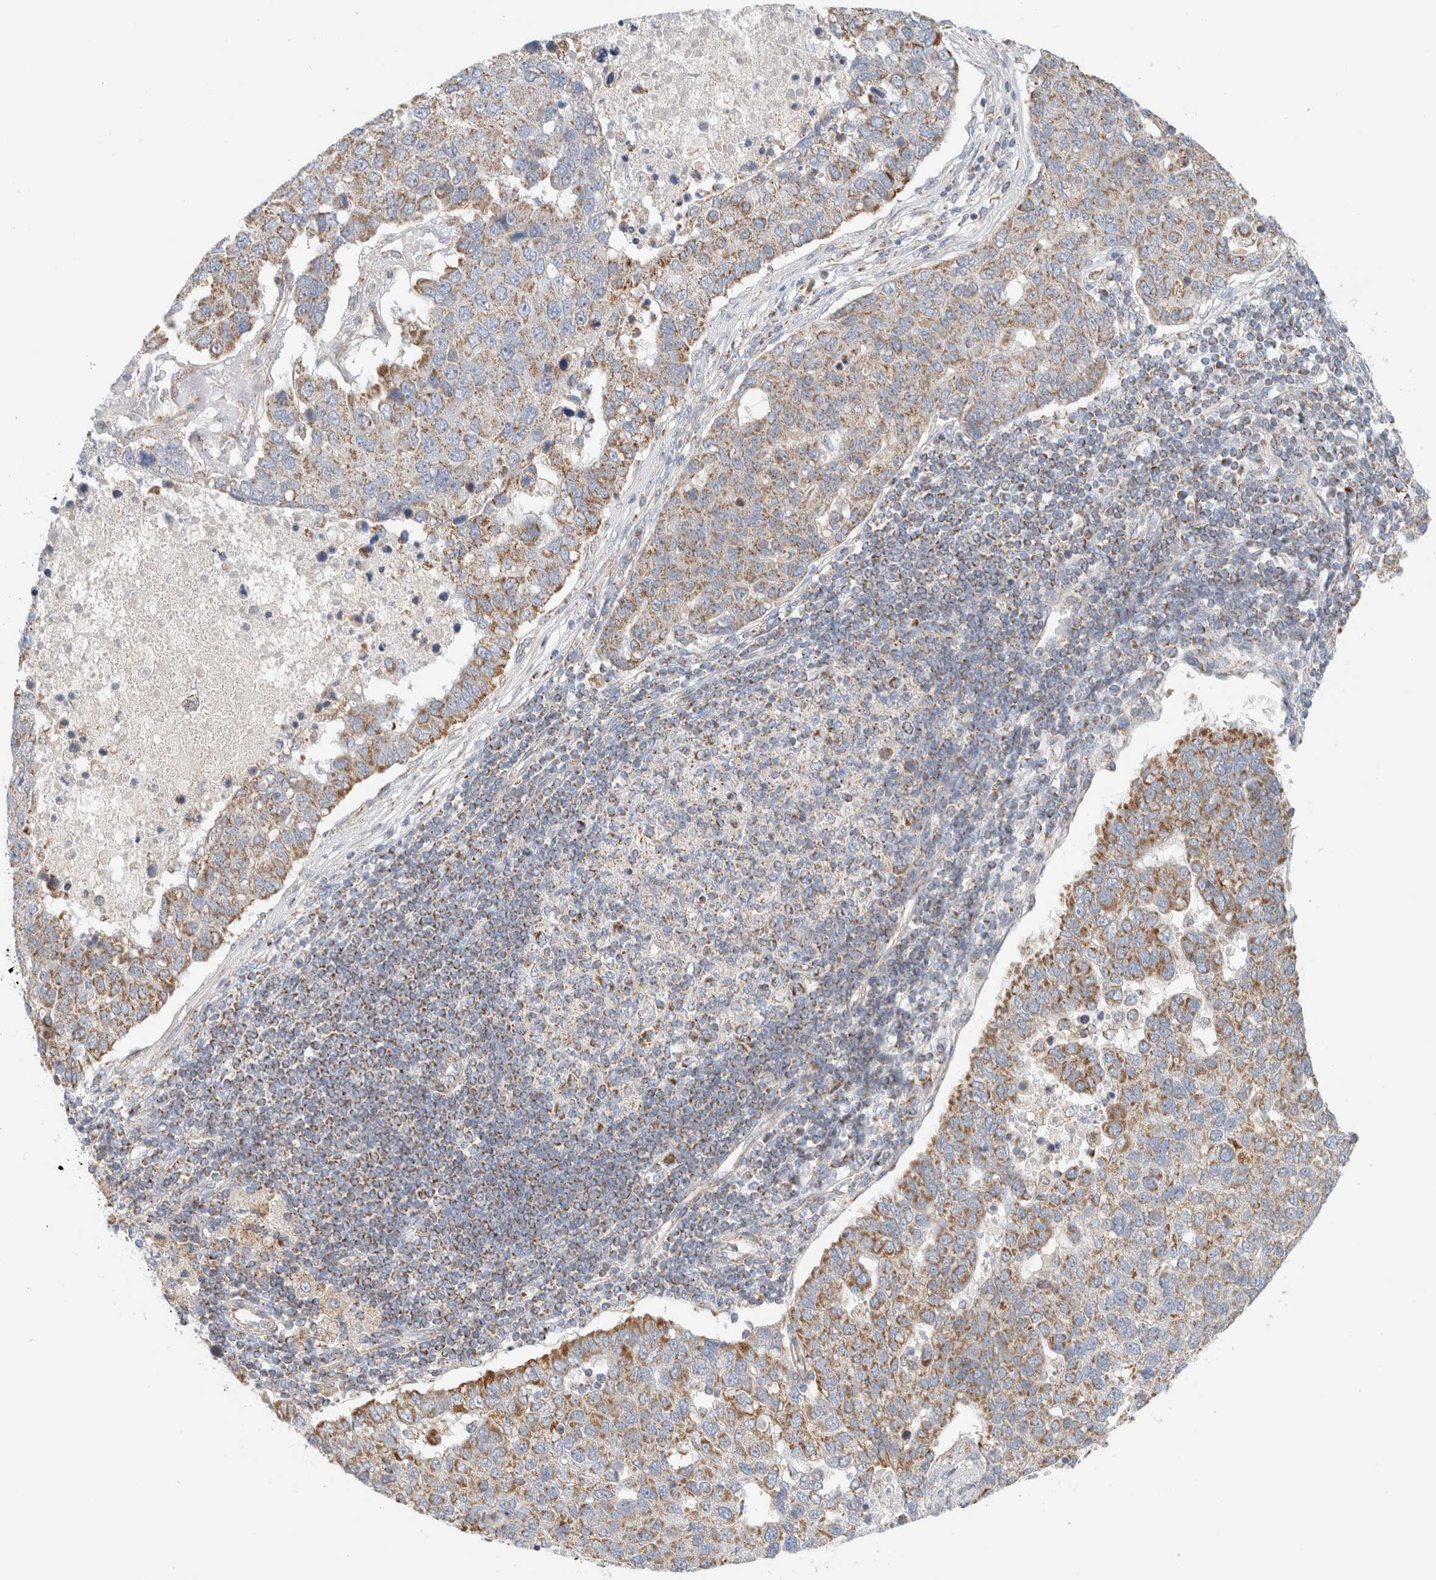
{"staining": {"intensity": "moderate", "quantity": ">75%", "location": "cytoplasmic/membranous"}, "tissue": "pancreatic cancer", "cell_type": "Tumor cells", "image_type": "cancer", "snomed": [{"axis": "morphology", "description": "Adenocarcinoma, NOS"}, {"axis": "topography", "description": "Pancreas"}], "caption": "Human adenocarcinoma (pancreatic) stained with a protein marker reveals moderate staining in tumor cells.", "gene": "MRM3", "patient": {"sex": "female", "age": 61}}